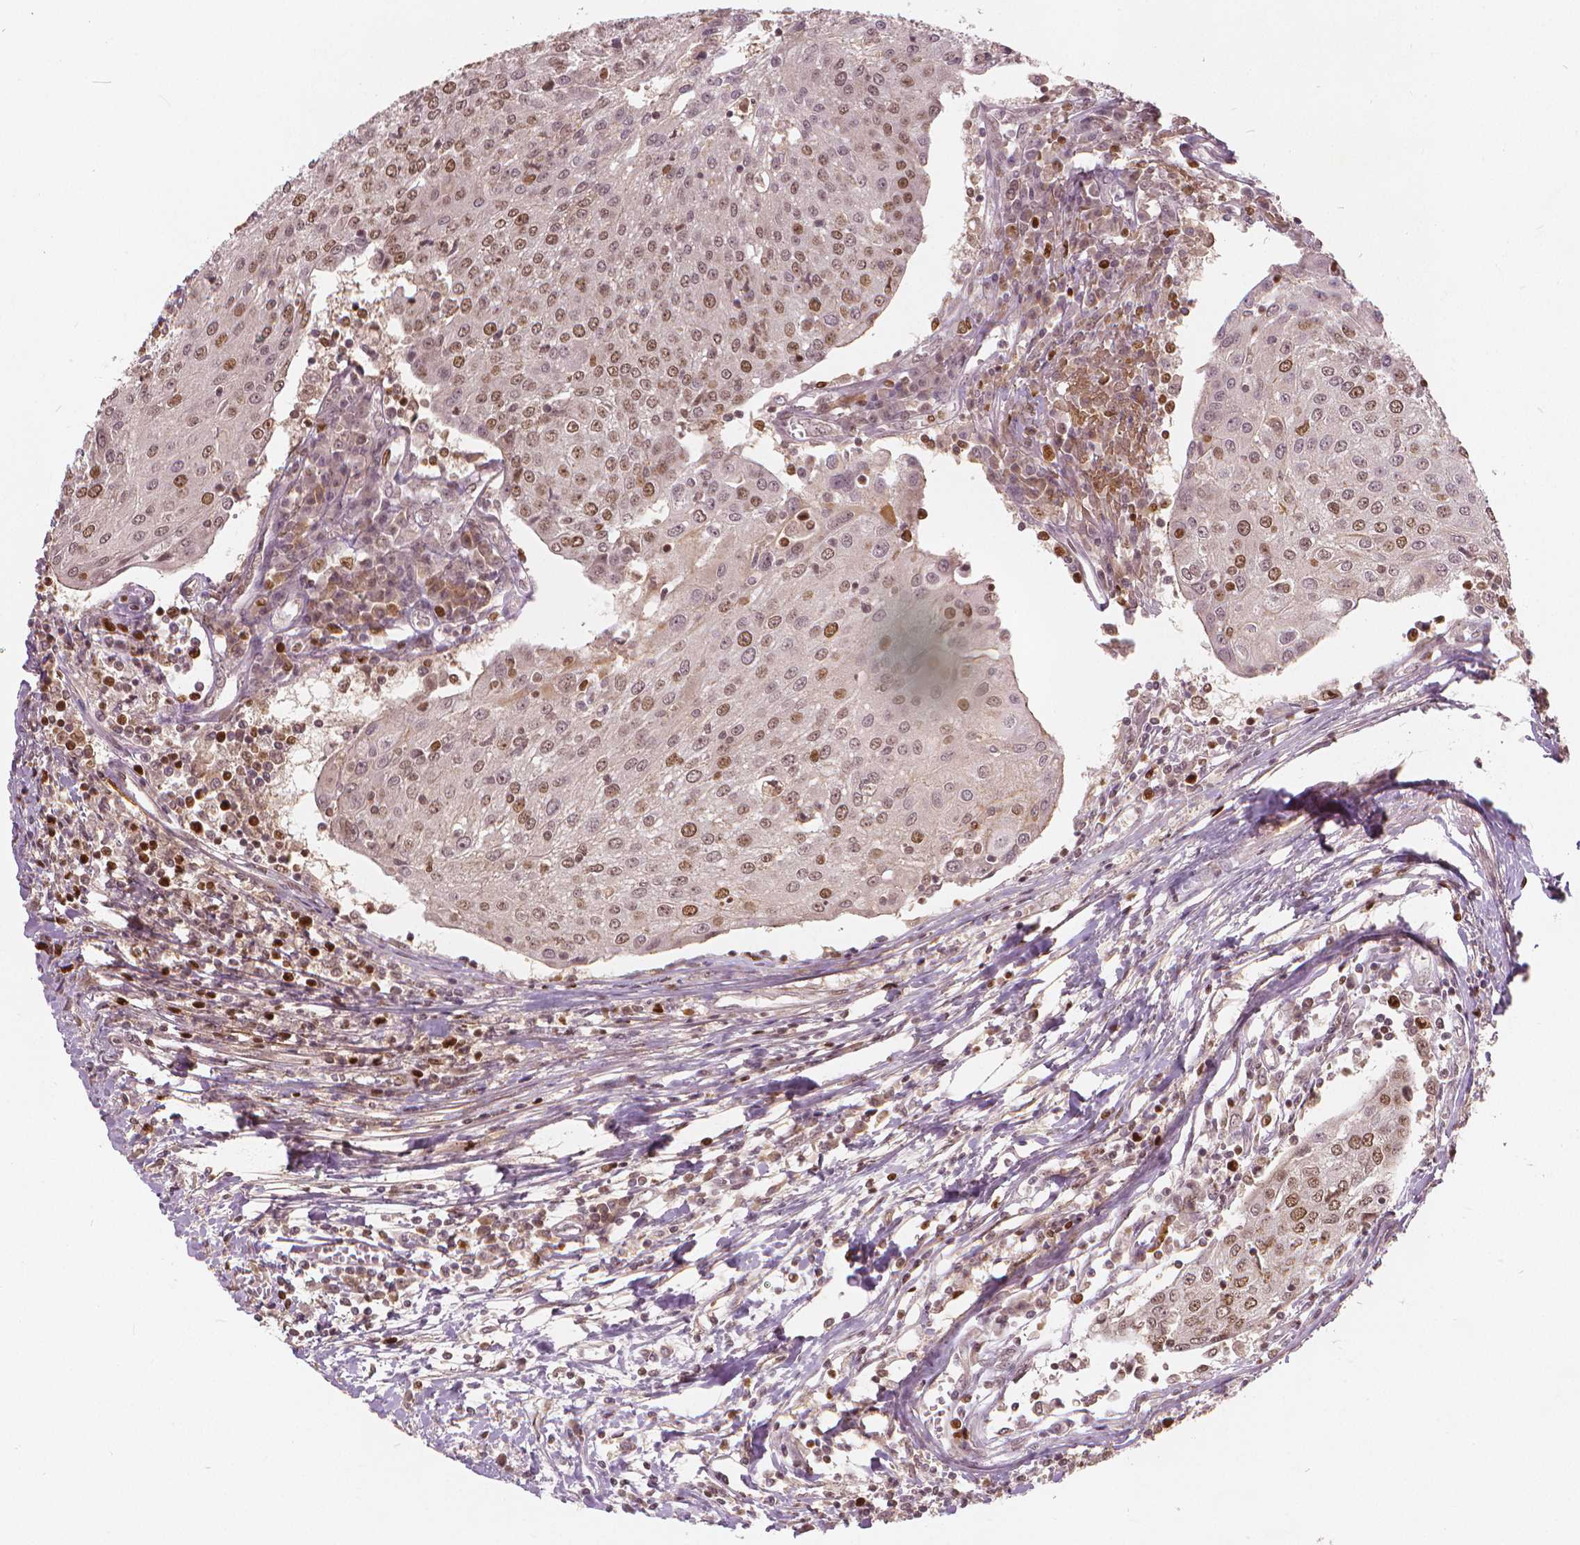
{"staining": {"intensity": "moderate", "quantity": ">75%", "location": "nuclear"}, "tissue": "urothelial cancer", "cell_type": "Tumor cells", "image_type": "cancer", "snomed": [{"axis": "morphology", "description": "Urothelial carcinoma, High grade"}, {"axis": "topography", "description": "Urinary bladder"}], "caption": "Protein staining by immunohistochemistry displays moderate nuclear staining in about >75% of tumor cells in high-grade urothelial carcinoma.", "gene": "NSD2", "patient": {"sex": "female", "age": 85}}